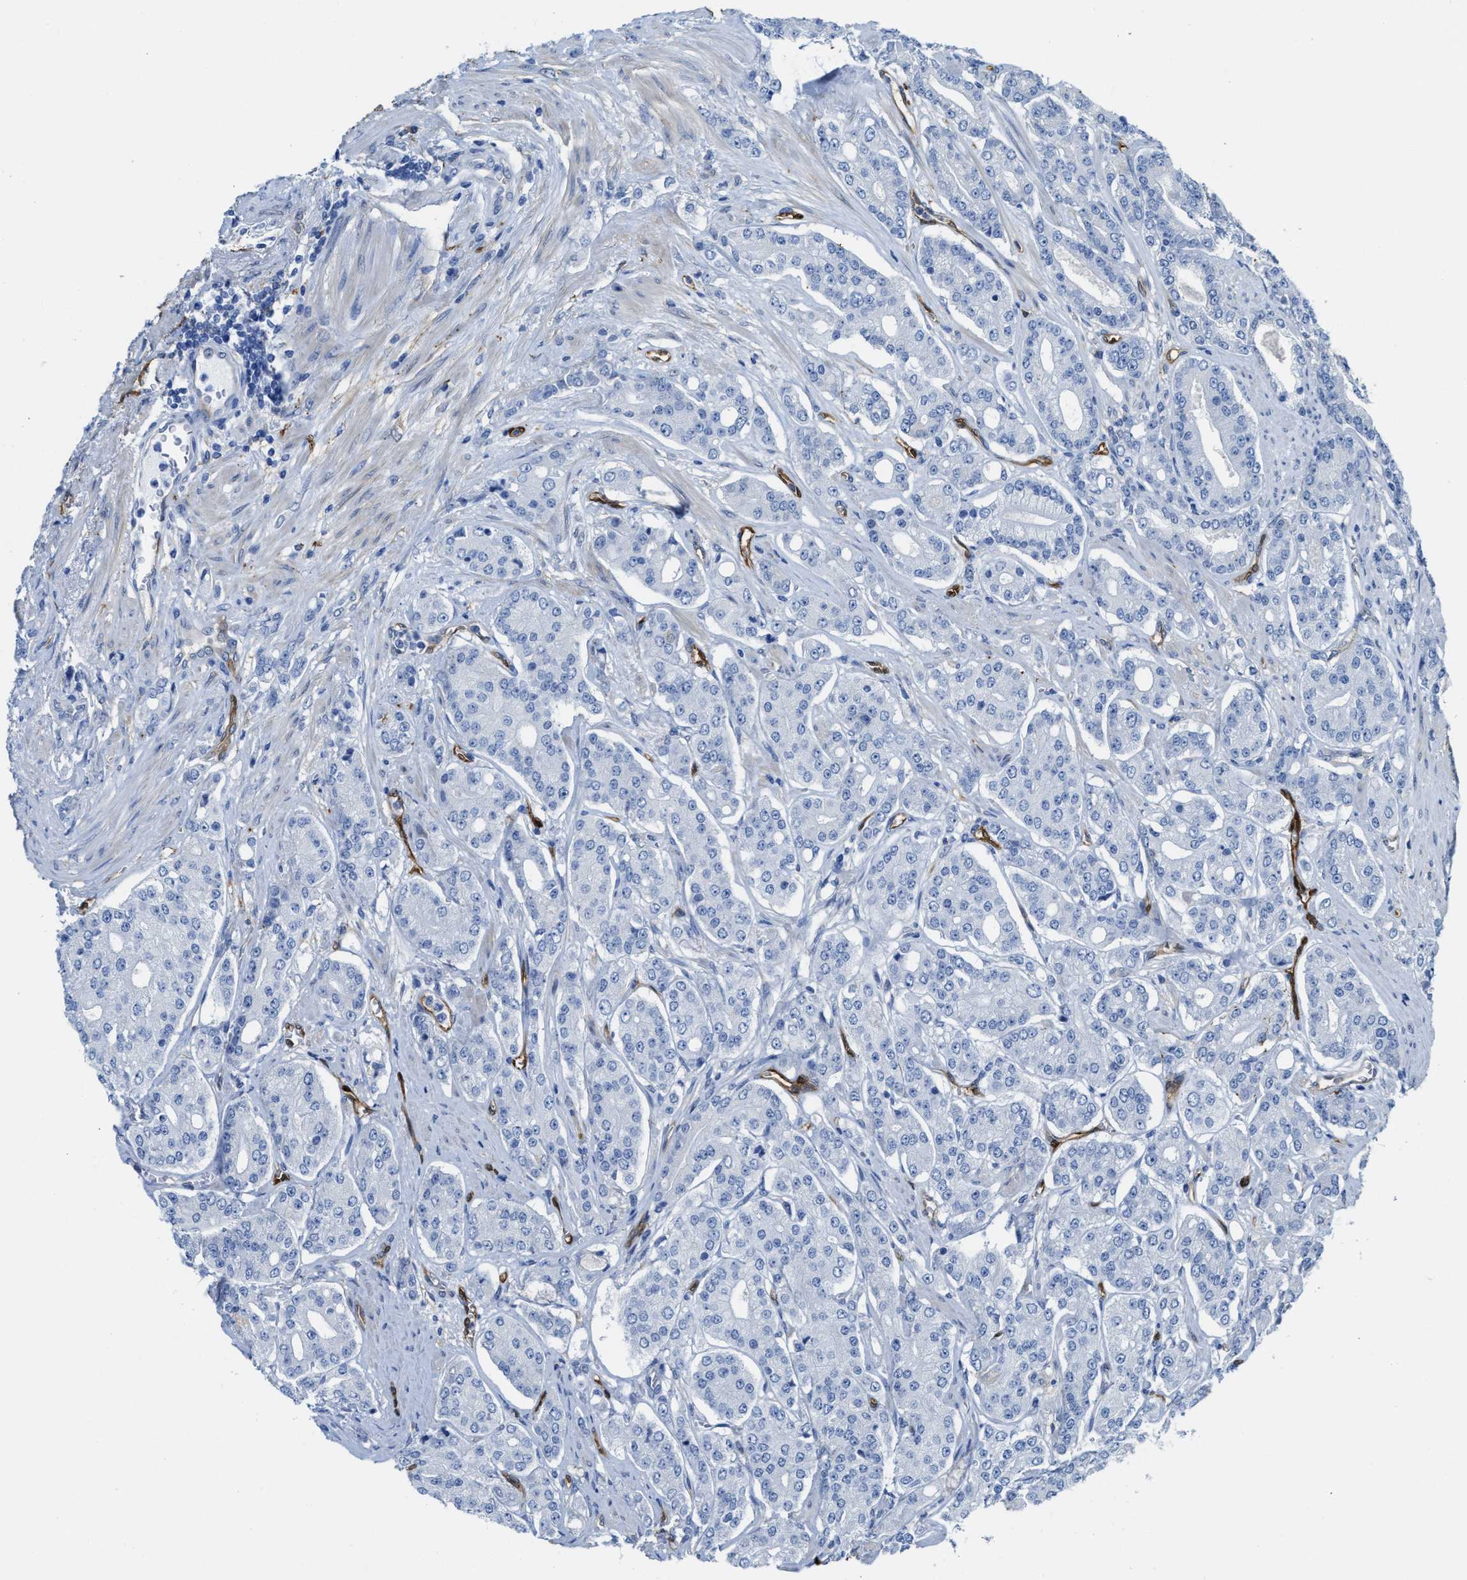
{"staining": {"intensity": "negative", "quantity": "none", "location": "none"}, "tissue": "prostate cancer", "cell_type": "Tumor cells", "image_type": "cancer", "snomed": [{"axis": "morphology", "description": "Adenocarcinoma, High grade"}, {"axis": "topography", "description": "Prostate"}], "caption": "Tumor cells are negative for protein expression in human prostate cancer (high-grade adenocarcinoma).", "gene": "ASS1", "patient": {"sex": "male", "age": 71}}